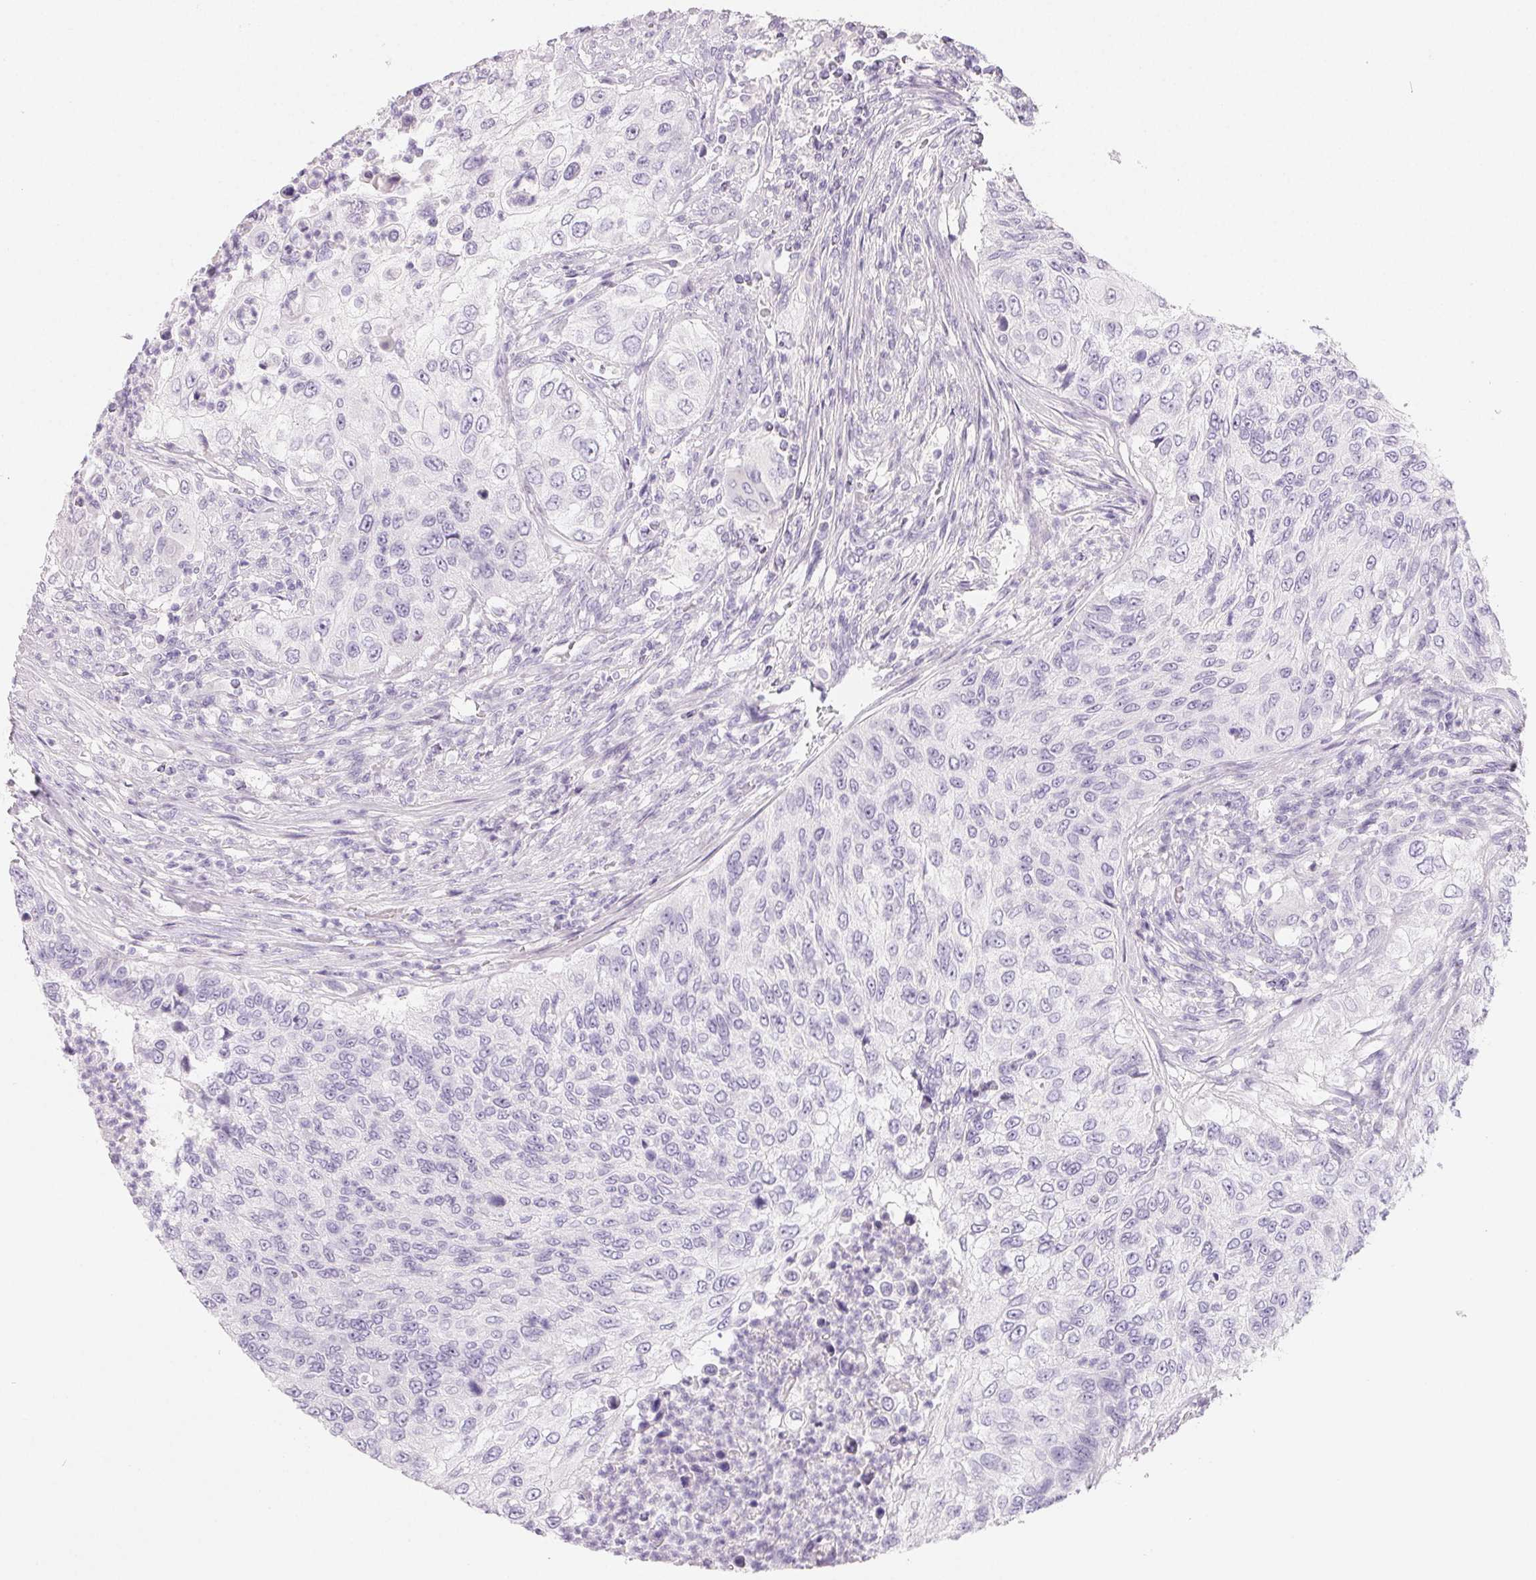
{"staining": {"intensity": "negative", "quantity": "none", "location": "none"}, "tissue": "urothelial cancer", "cell_type": "Tumor cells", "image_type": "cancer", "snomed": [{"axis": "morphology", "description": "Urothelial carcinoma, High grade"}, {"axis": "topography", "description": "Urinary bladder"}], "caption": "Immunohistochemical staining of human urothelial carcinoma (high-grade) exhibits no significant staining in tumor cells.", "gene": "SPACA5B", "patient": {"sex": "female", "age": 60}}